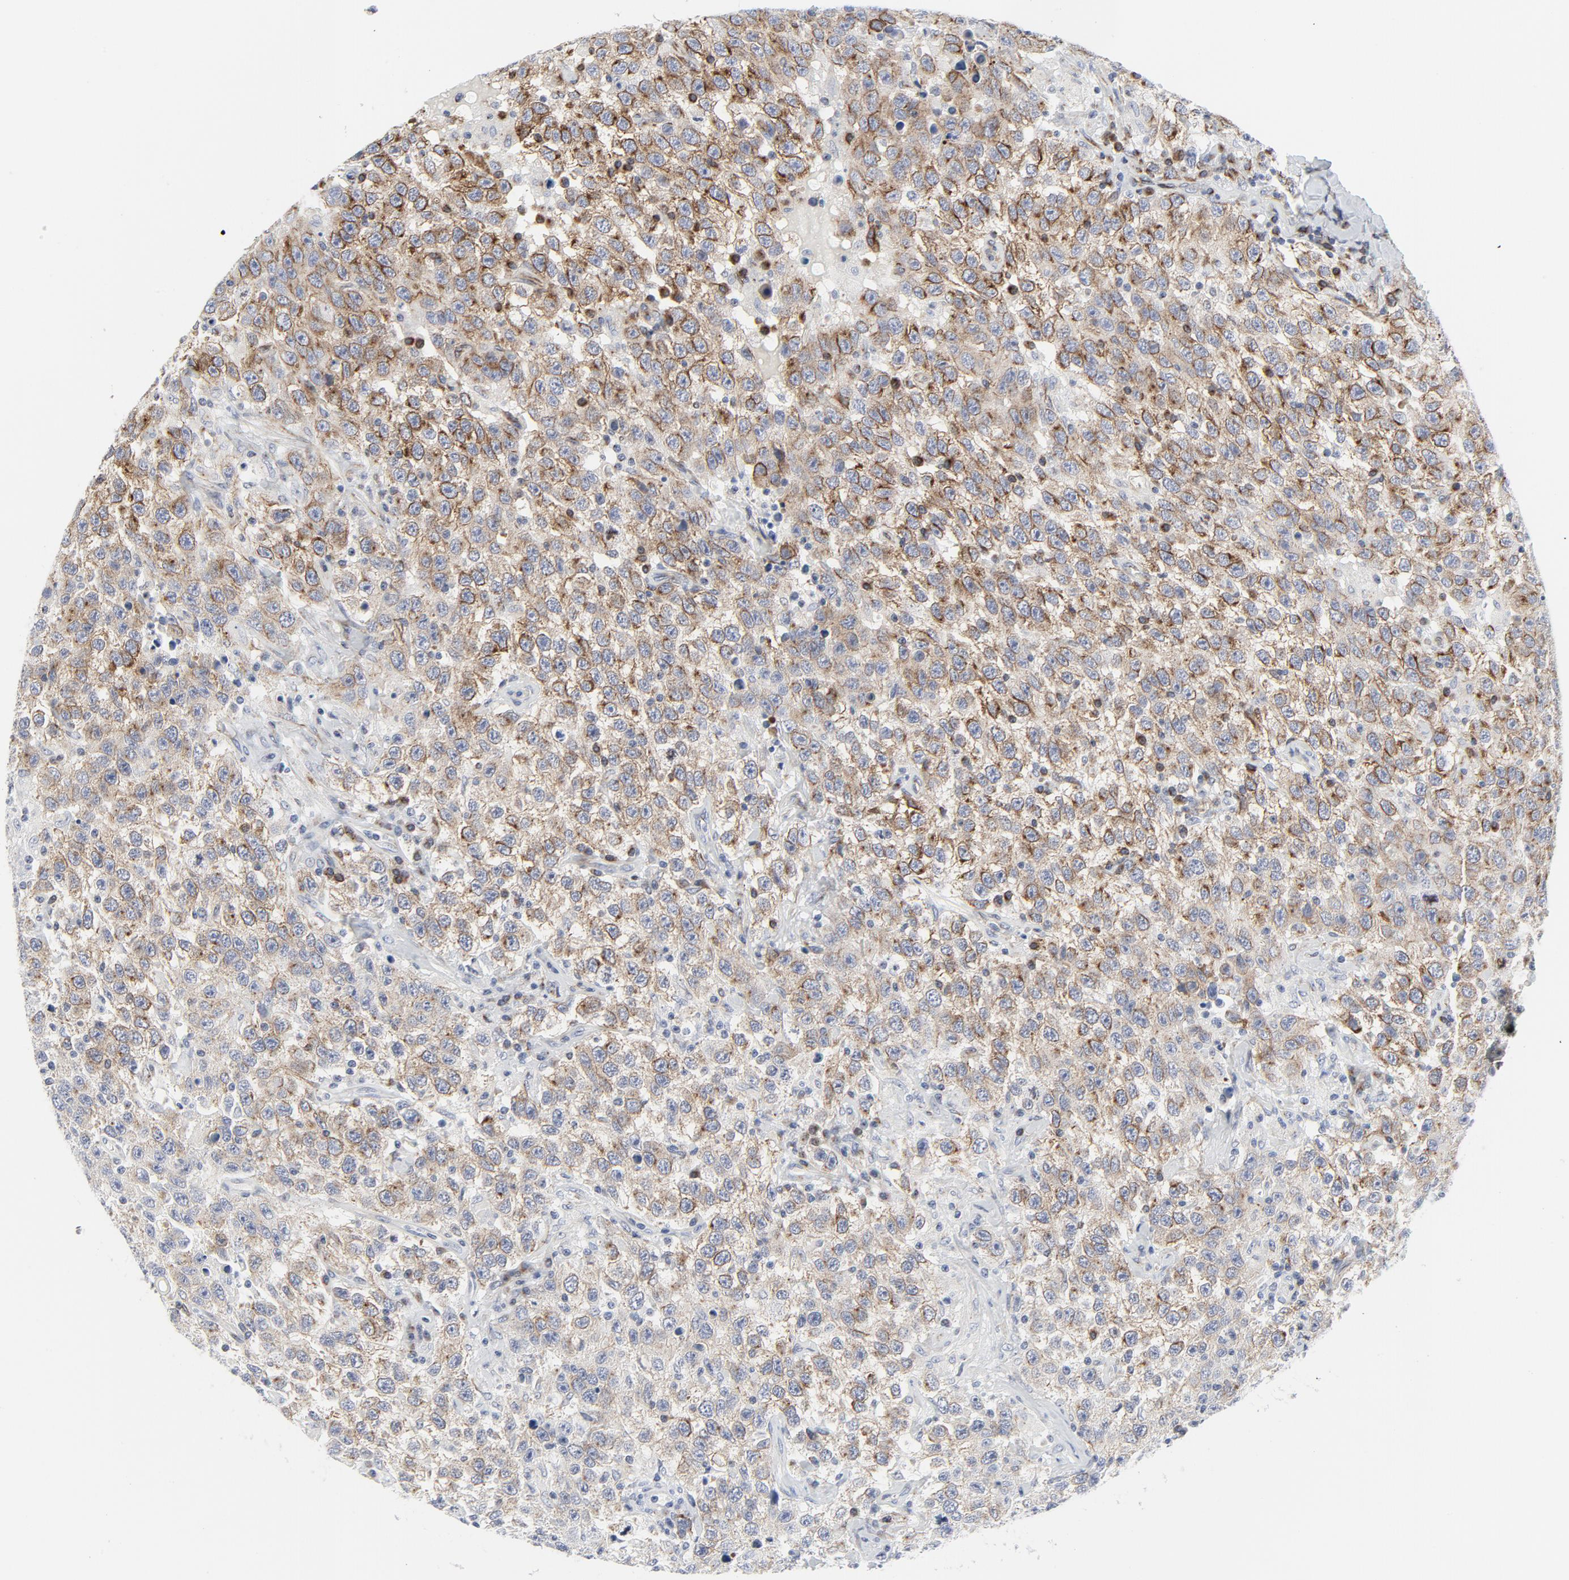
{"staining": {"intensity": "moderate", "quantity": "25%-75%", "location": "cytoplasmic/membranous"}, "tissue": "testis cancer", "cell_type": "Tumor cells", "image_type": "cancer", "snomed": [{"axis": "morphology", "description": "Seminoma, NOS"}, {"axis": "topography", "description": "Testis"}], "caption": "Testis seminoma was stained to show a protein in brown. There is medium levels of moderate cytoplasmic/membranous staining in approximately 25%-75% of tumor cells. Immunohistochemistry (ihc) stains the protein of interest in brown and the nuclei are stained blue.", "gene": "TUBB1", "patient": {"sex": "male", "age": 41}}